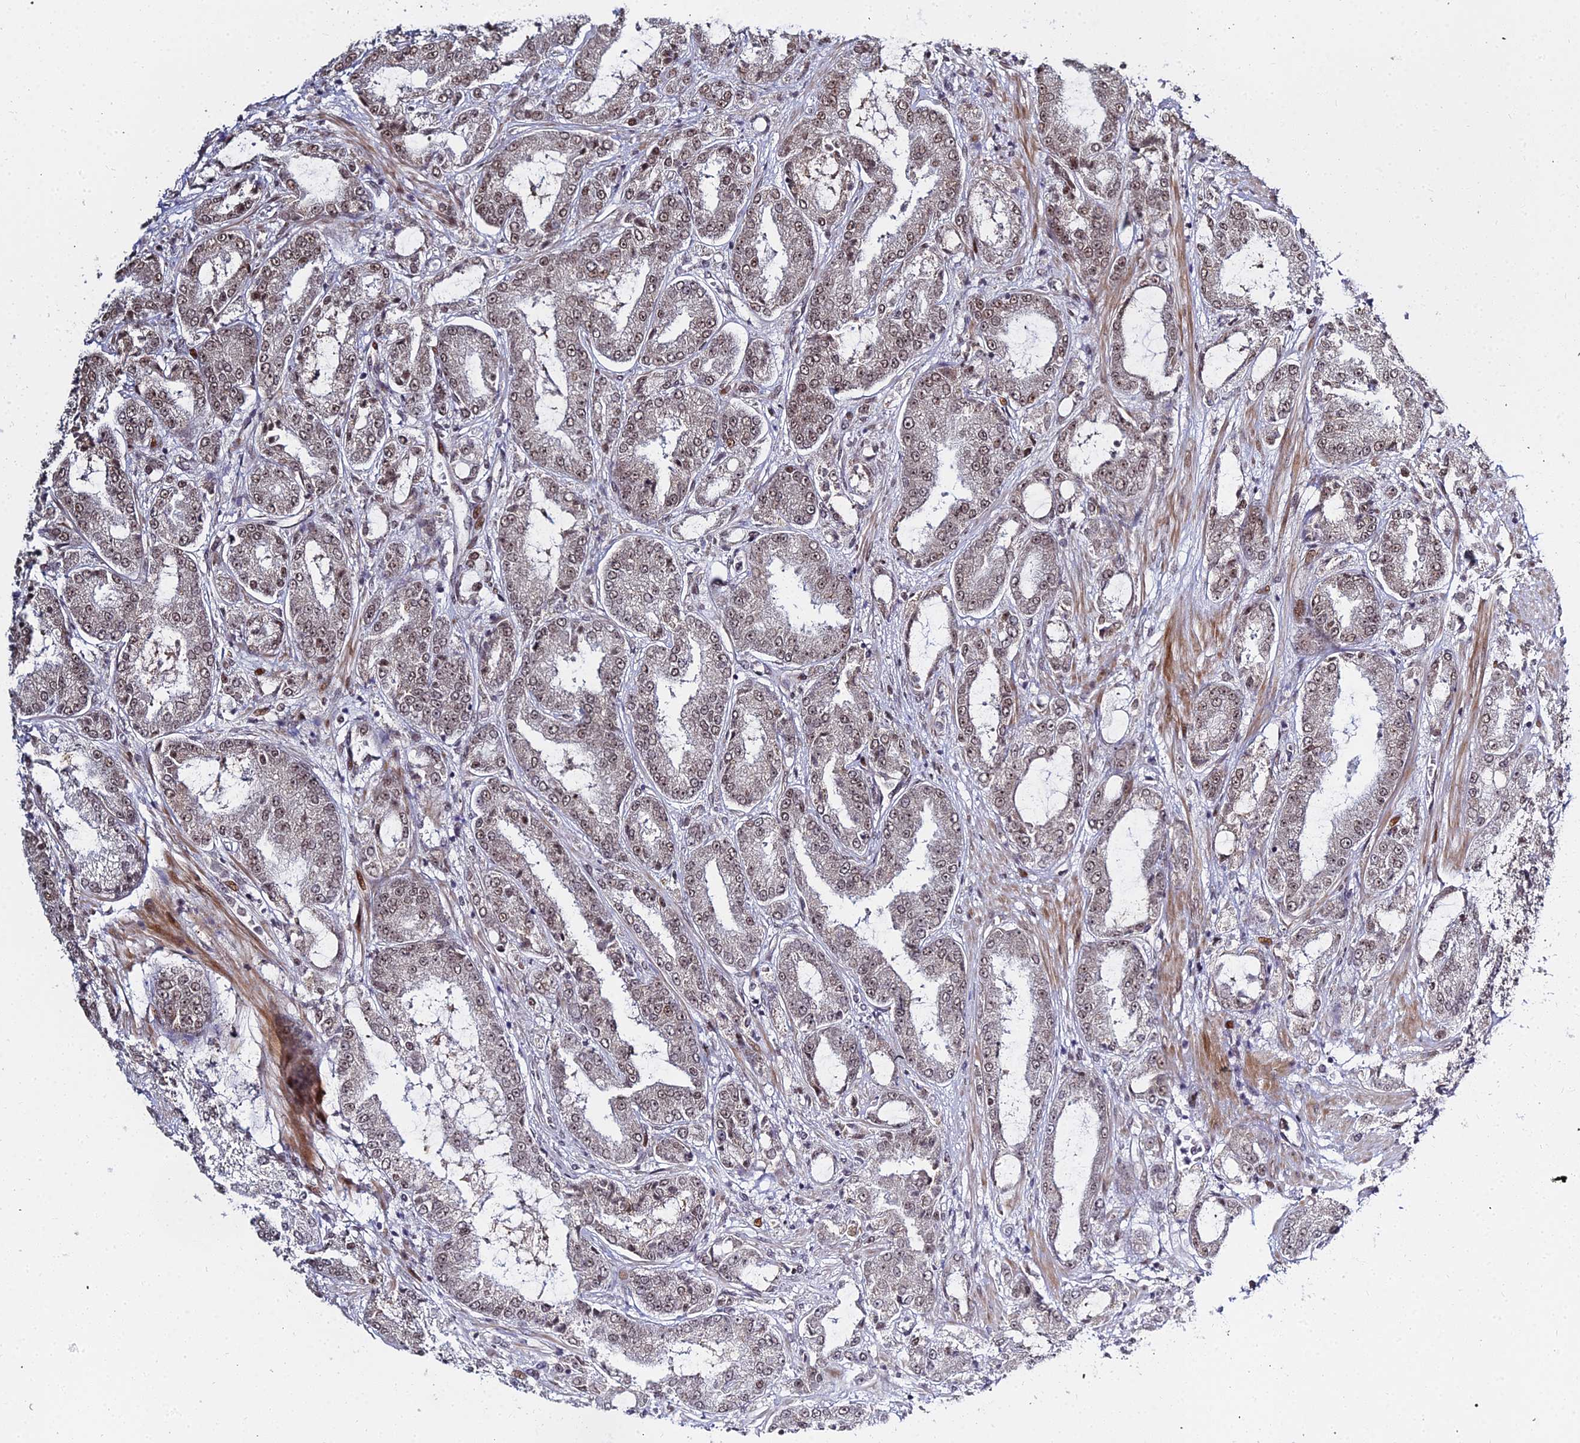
{"staining": {"intensity": "moderate", "quantity": "25%-75%", "location": "cytoplasmic/membranous,nuclear"}, "tissue": "prostate cancer", "cell_type": "Tumor cells", "image_type": "cancer", "snomed": [{"axis": "morphology", "description": "Adenocarcinoma, High grade"}, {"axis": "topography", "description": "Prostate"}], "caption": "Prostate cancer (high-grade adenocarcinoma) stained for a protein (brown) exhibits moderate cytoplasmic/membranous and nuclear positive expression in about 25%-75% of tumor cells.", "gene": "ABCA2", "patient": {"sex": "male", "age": 71}}